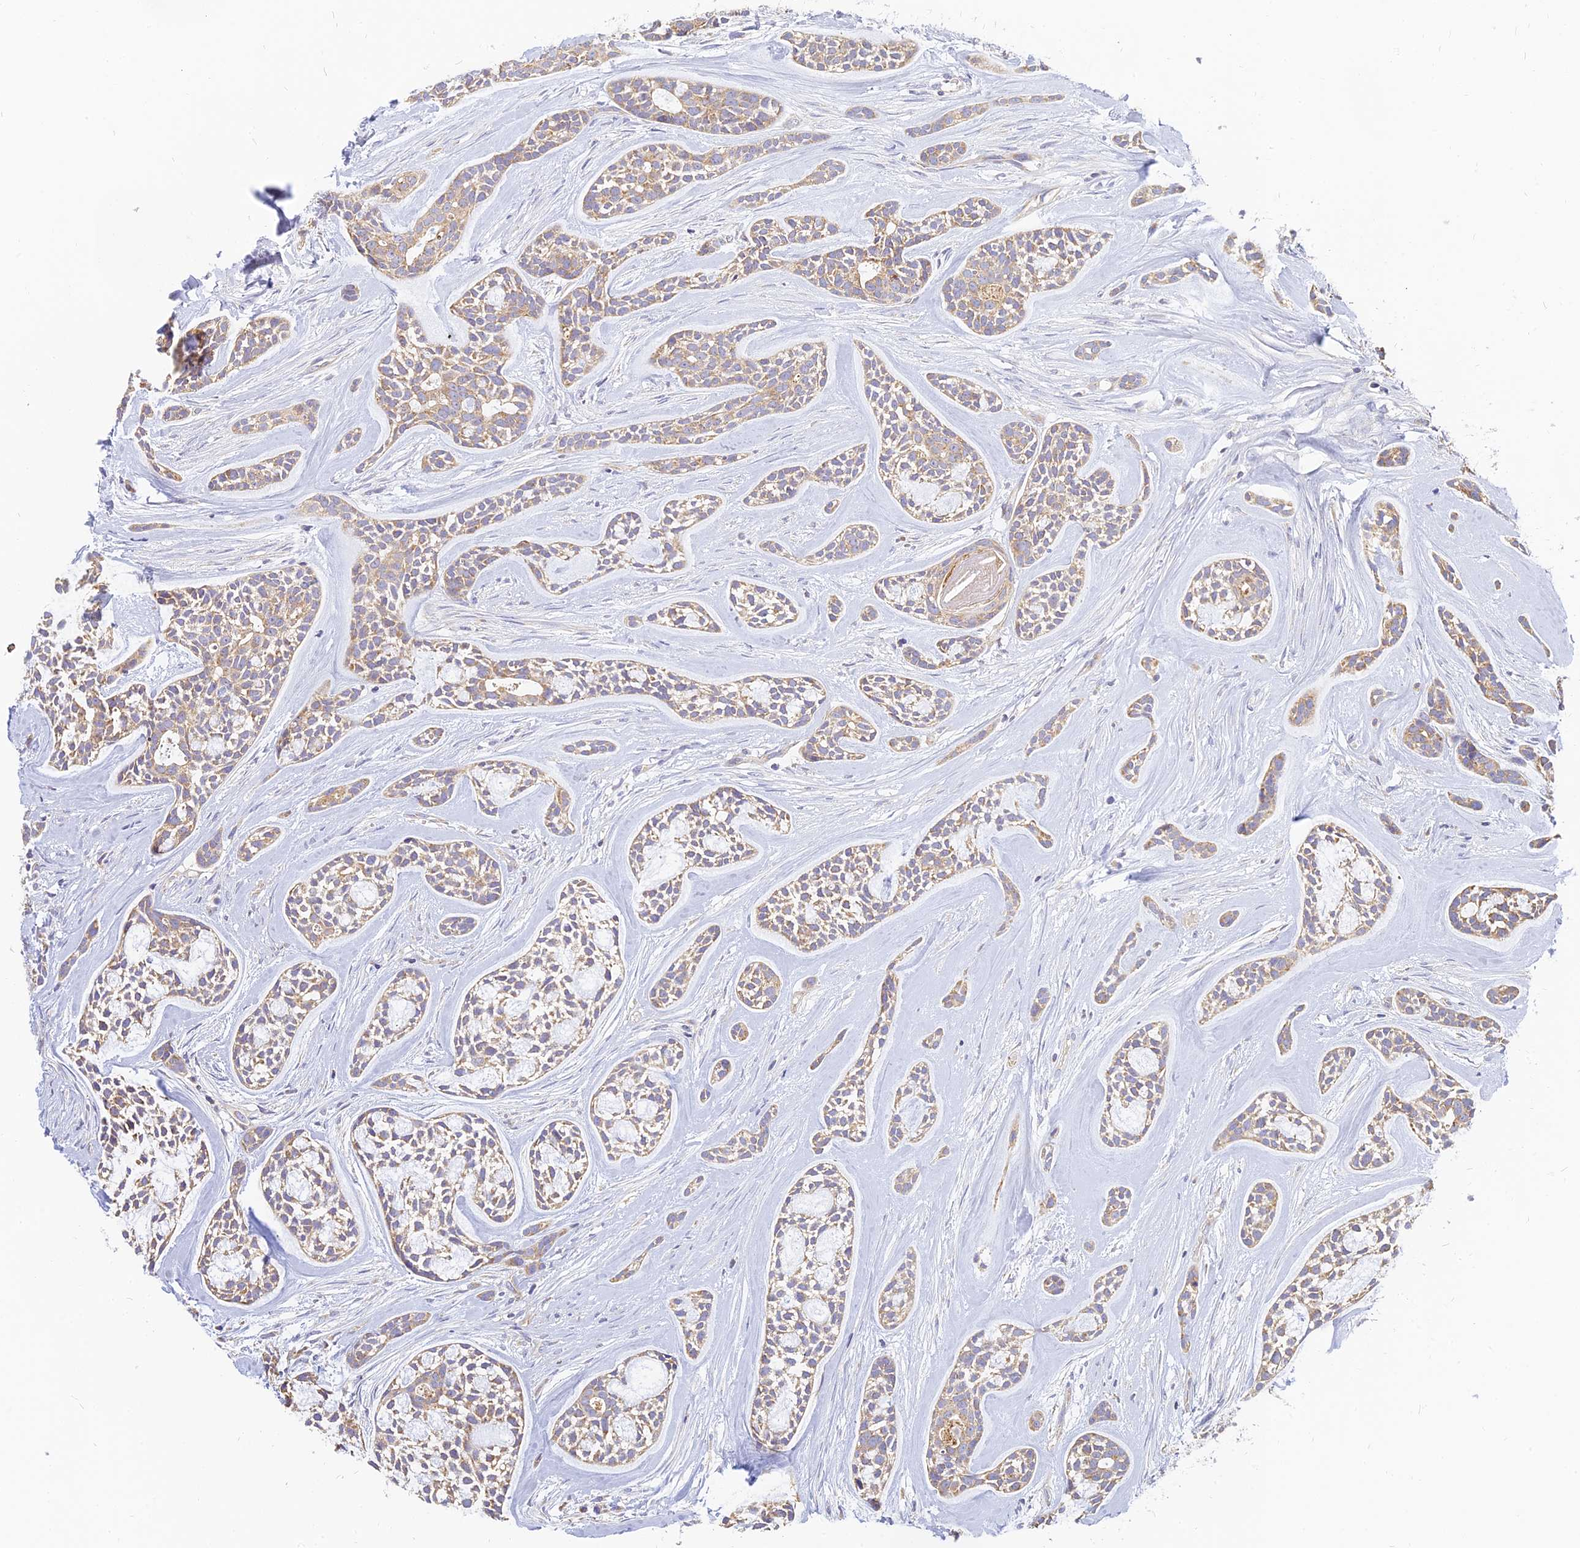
{"staining": {"intensity": "weak", "quantity": ">75%", "location": "cytoplasmic/membranous"}, "tissue": "head and neck cancer", "cell_type": "Tumor cells", "image_type": "cancer", "snomed": [{"axis": "morphology", "description": "Adenocarcinoma, NOS"}, {"axis": "topography", "description": "Subcutis"}, {"axis": "topography", "description": "Head-Neck"}], "caption": "The image reveals a brown stain indicating the presence of a protein in the cytoplasmic/membranous of tumor cells in head and neck adenocarcinoma. (Stains: DAB (3,3'-diaminobenzidine) in brown, nuclei in blue, Microscopy: brightfield microscopy at high magnification).", "gene": "MRPL15", "patient": {"sex": "female", "age": 73}}